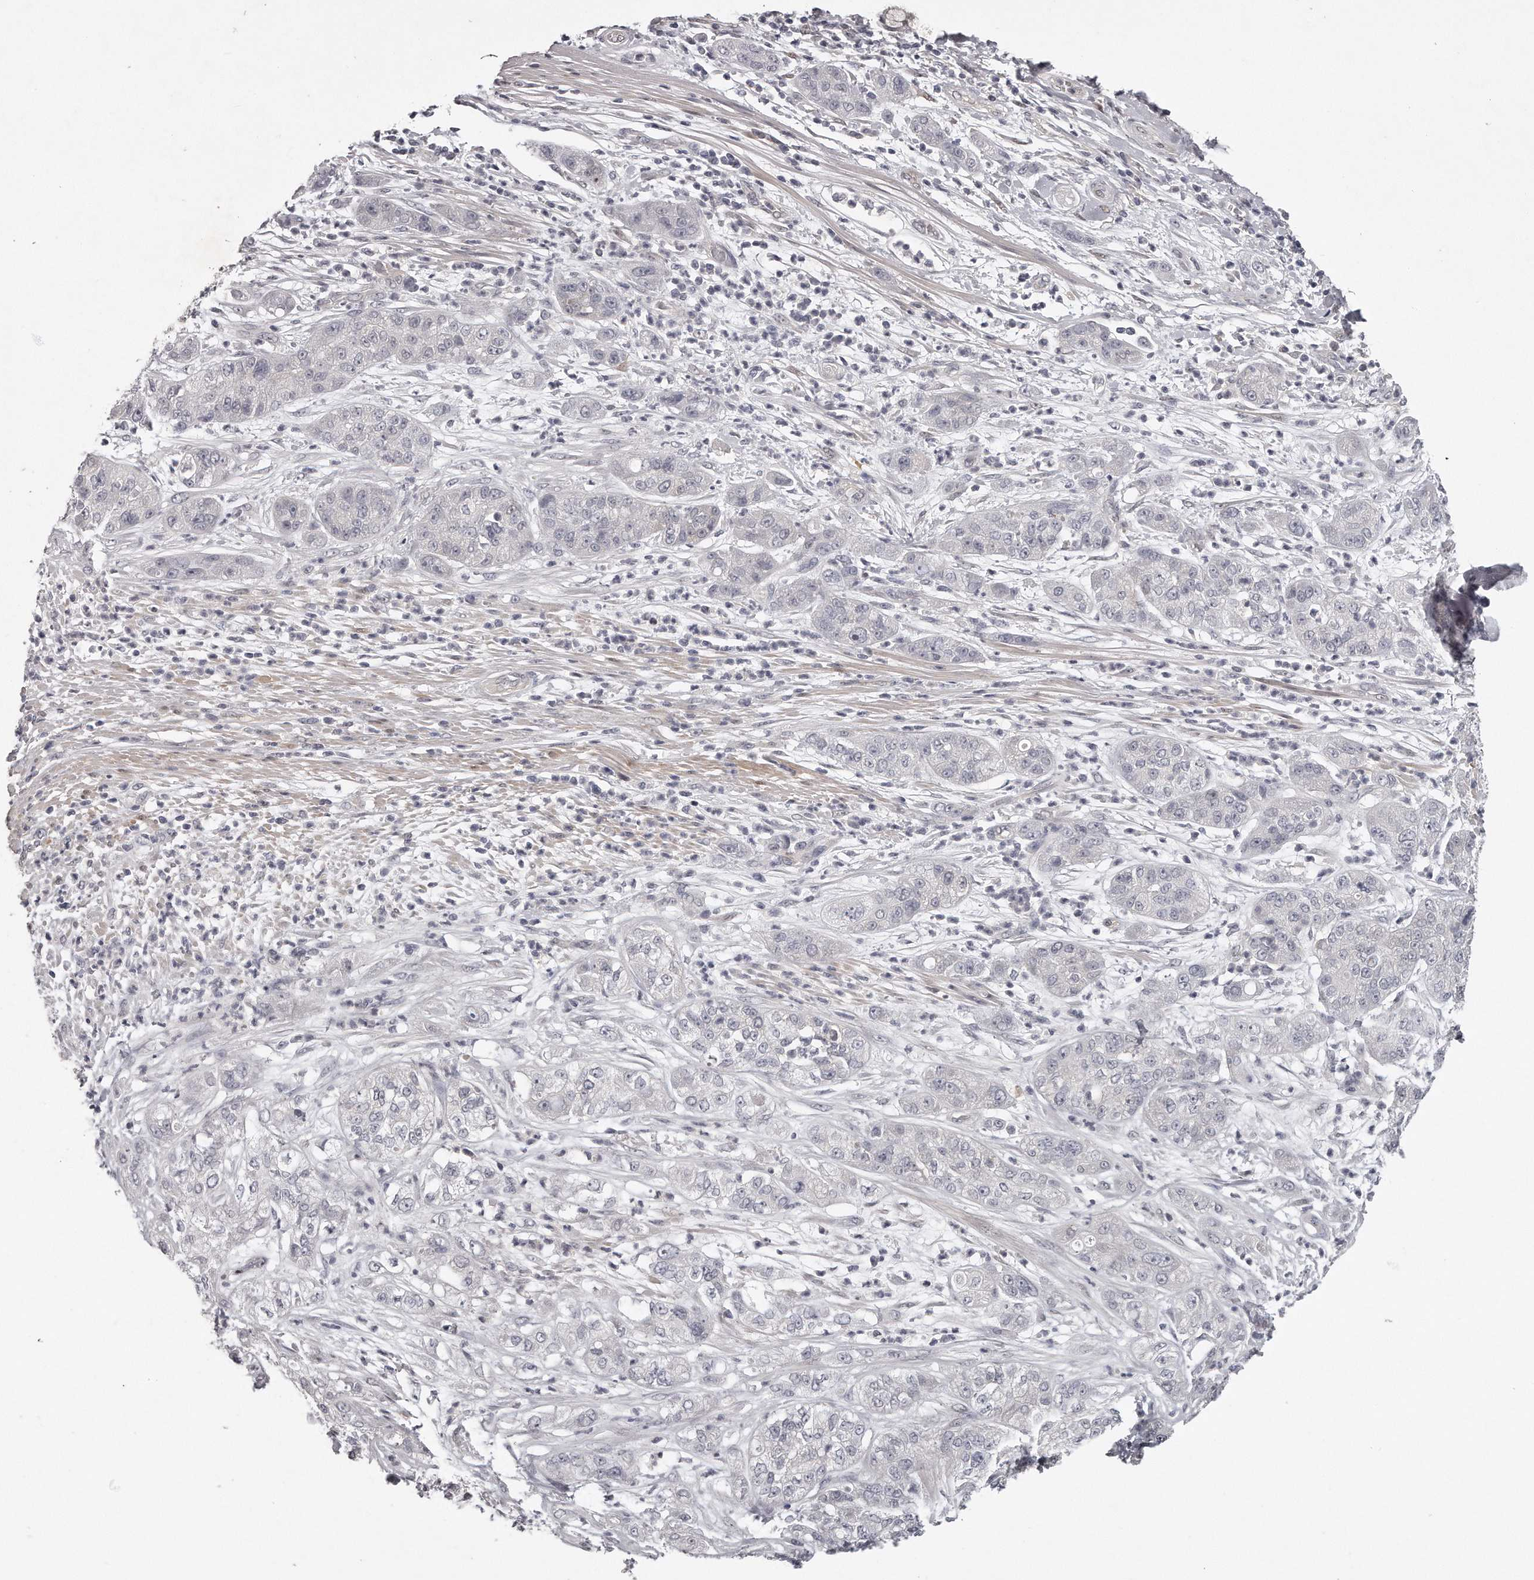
{"staining": {"intensity": "negative", "quantity": "none", "location": "none"}, "tissue": "pancreatic cancer", "cell_type": "Tumor cells", "image_type": "cancer", "snomed": [{"axis": "morphology", "description": "Adenocarcinoma, NOS"}, {"axis": "topography", "description": "Pancreas"}], "caption": "An immunohistochemistry (IHC) image of pancreatic adenocarcinoma is shown. There is no staining in tumor cells of pancreatic adenocarcinoma.", "gene": "GGCT", "patient": {"sex": "female", "age": 78}}